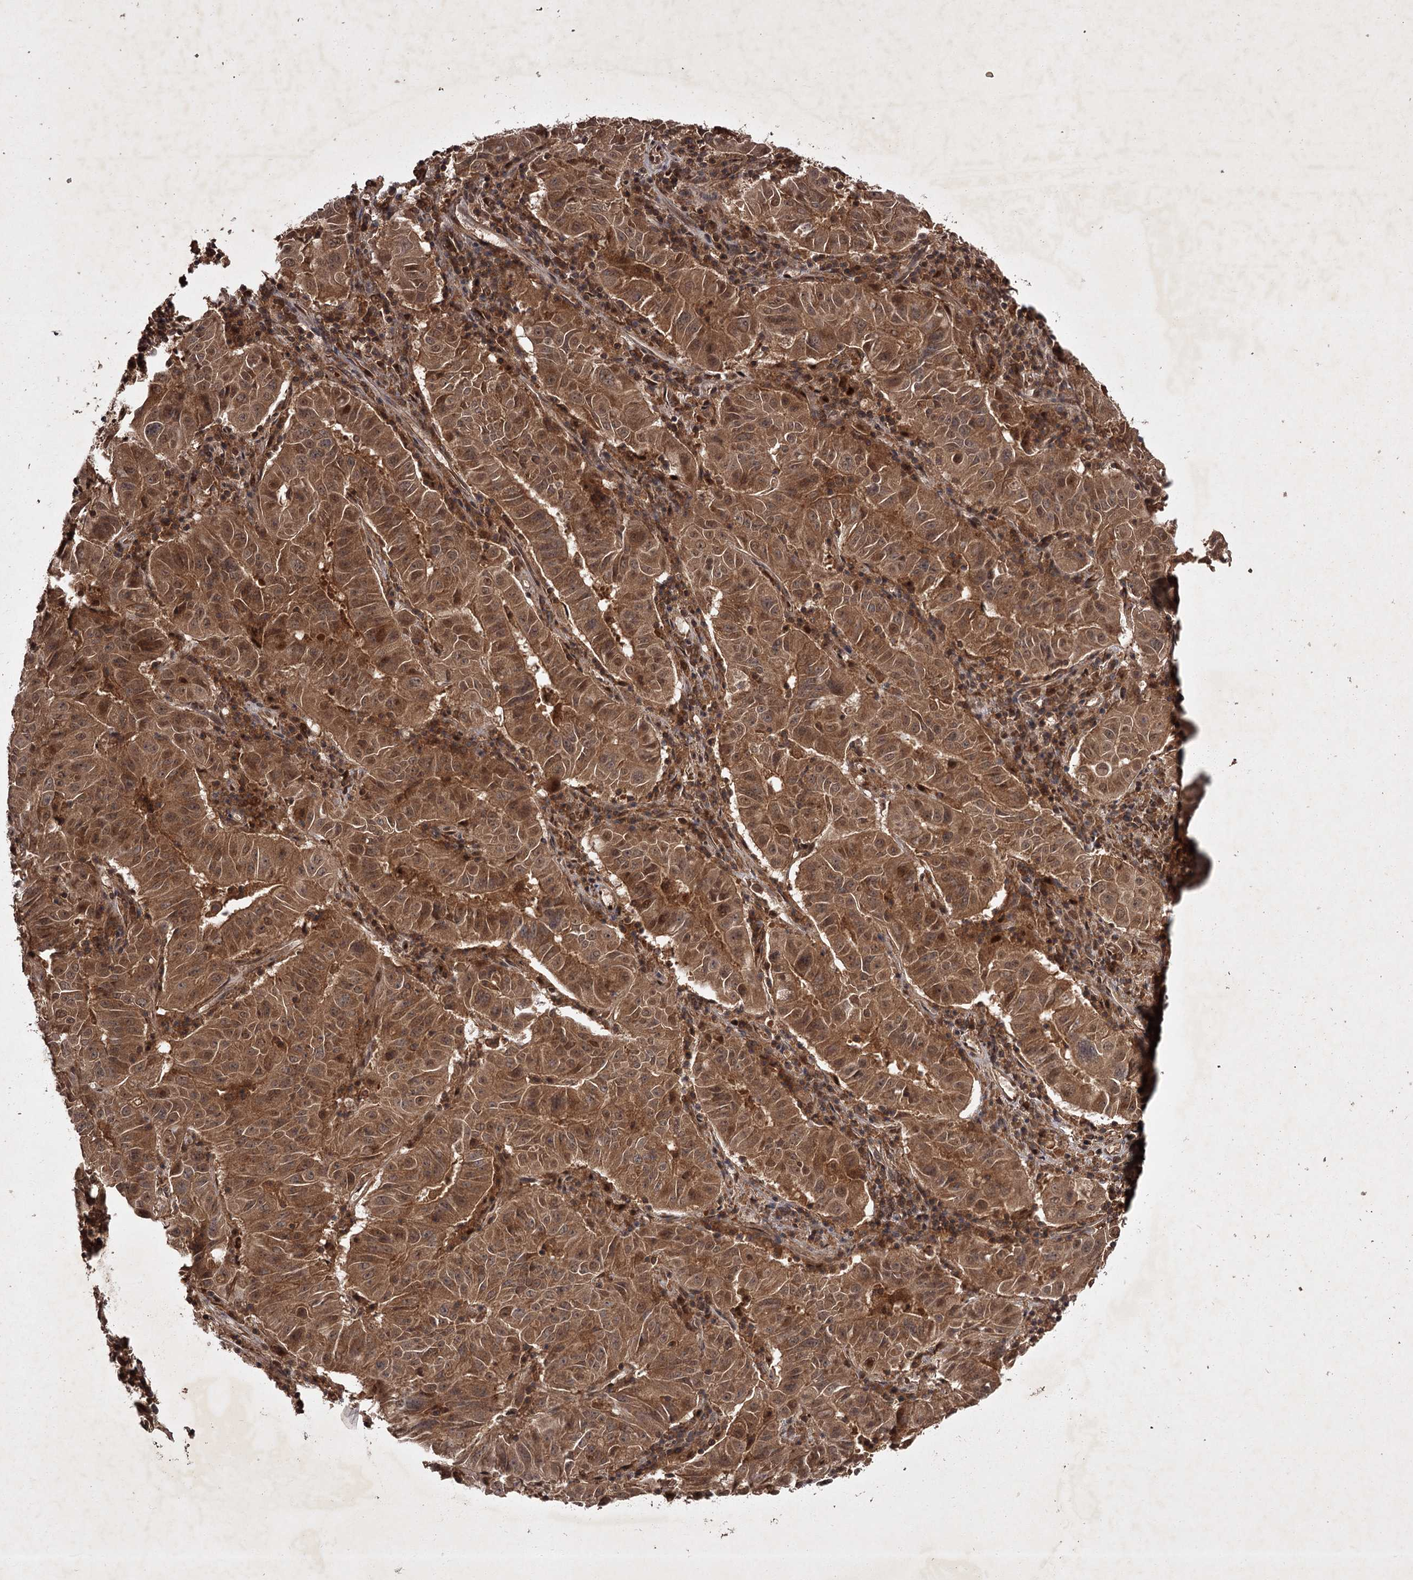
{"staining": {"intensity": "moderate", "quantity": ">75%", "location": "cytoplasmic/membranous"}, "tissue": "pancreatic cancer", "cell_type": "Tumor cells", "image_type": "cancer", "snomed": [{"axis": "morphology", "description": "Adenocarcinoma, NOS"}, {"axis": "topography", "description": "Pancreas"}], "caption": "Brown immunohistochemical staining in pancreatic adenocarcinoma exhibits moderate cytoplasmic/membranous positivity in about >75% of tumor cells. The protein is shown in brown color, while the nuclei are stained blue.", "gene": "TBC1D23", "patient": {"sex": "male", "age": 63}}